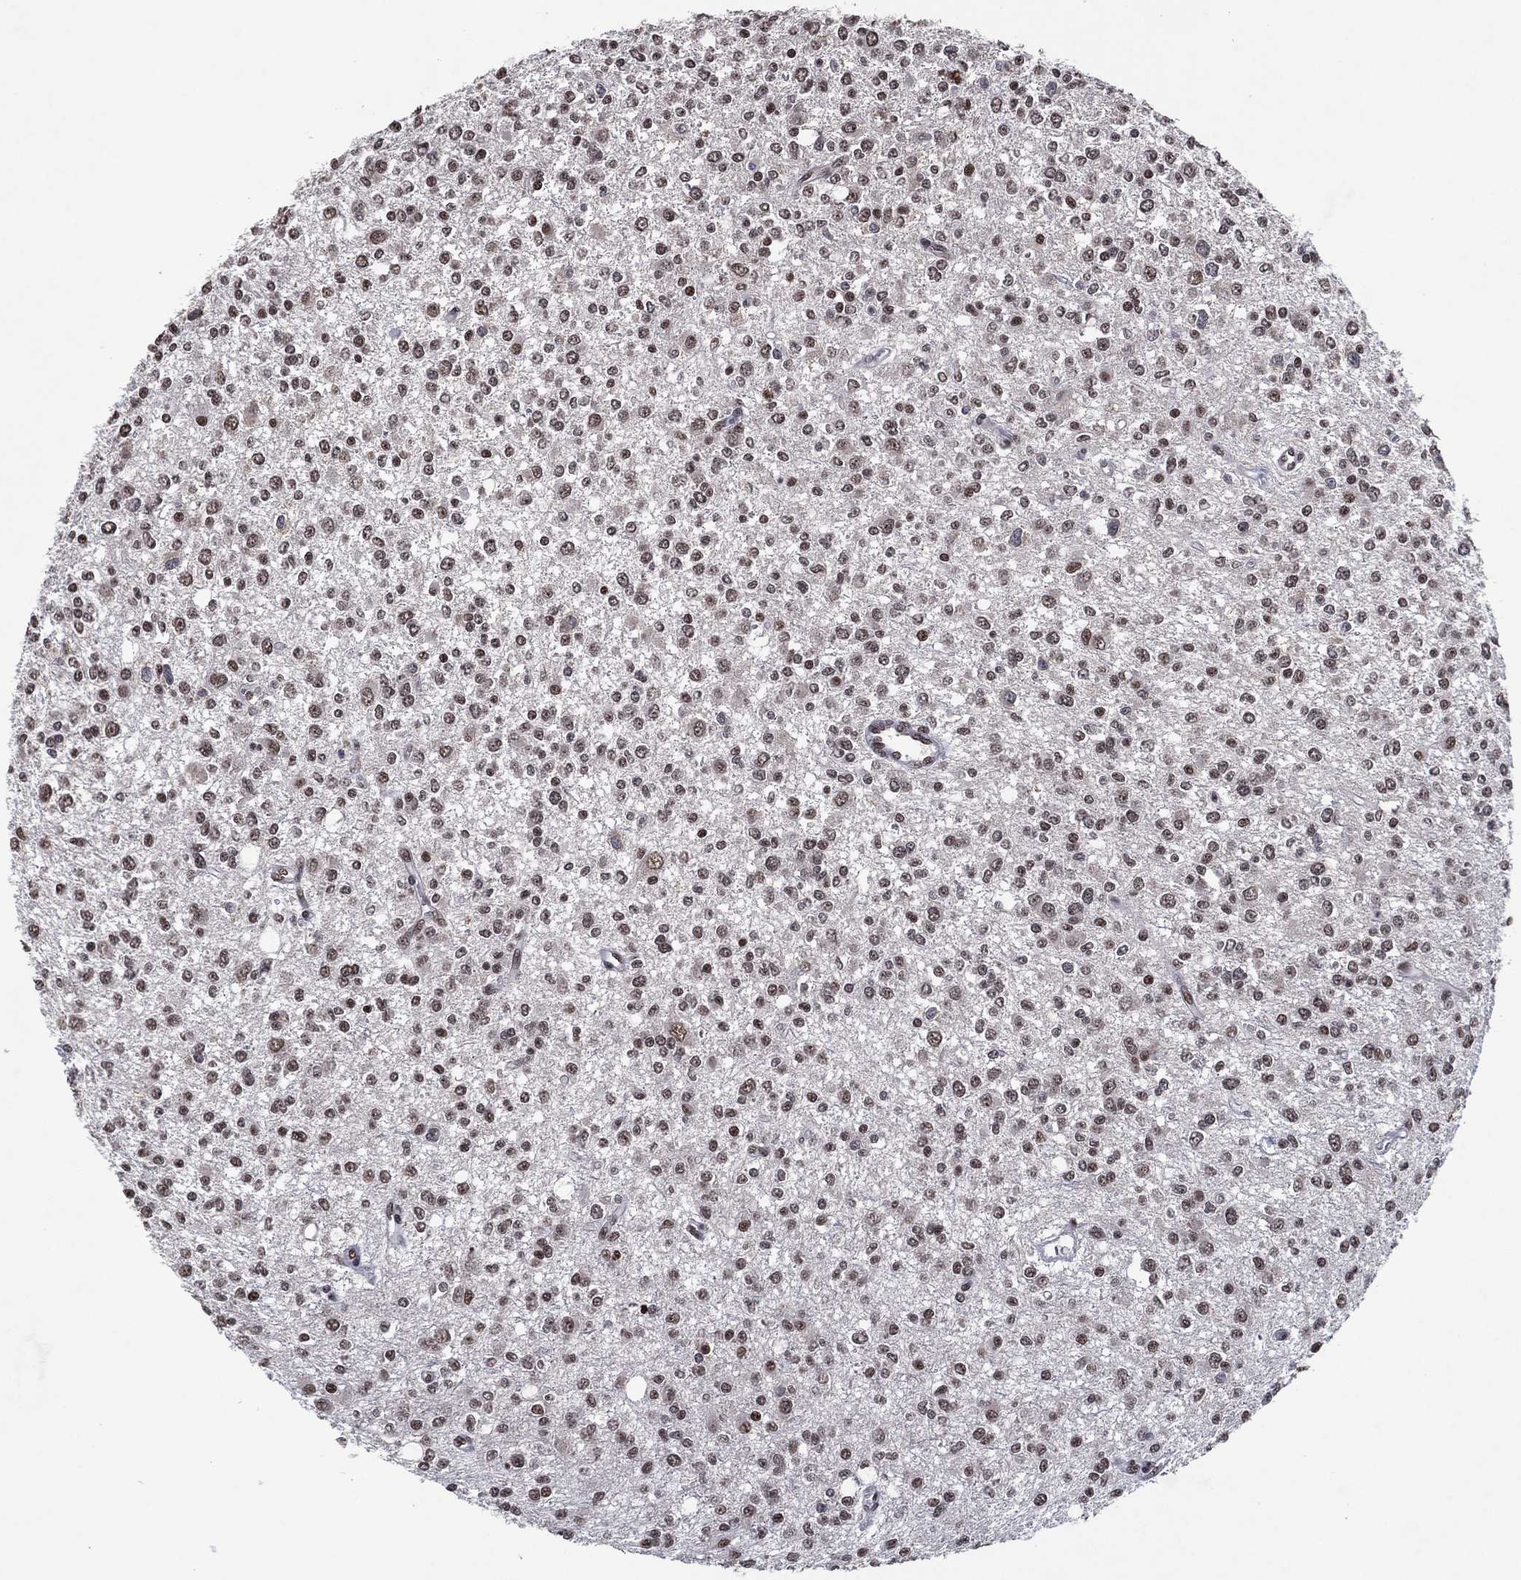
{"staining": {"intensity": "moderate", "quantity": ">75%", "location": "nuclear"}, "tissue": "glioma", "cell_type": "Tumor cells", "image_type": "cancer", "snomed": [{"axis": "morphology", "description": "Glioma, malignant, Low grade"}, {"axis": "topography", "description": "Brain"}], "caption": "Malignant low-grade glioma tissue exhibits moderate nuclear positivity in approximately >75% of tumor cells Immunohistochemistry (ihc) stains the protein of interest in brown and the nuclei are stained blue.", "gene": "ZBTB42", "patient": {"sex": "male", "age": 67}}